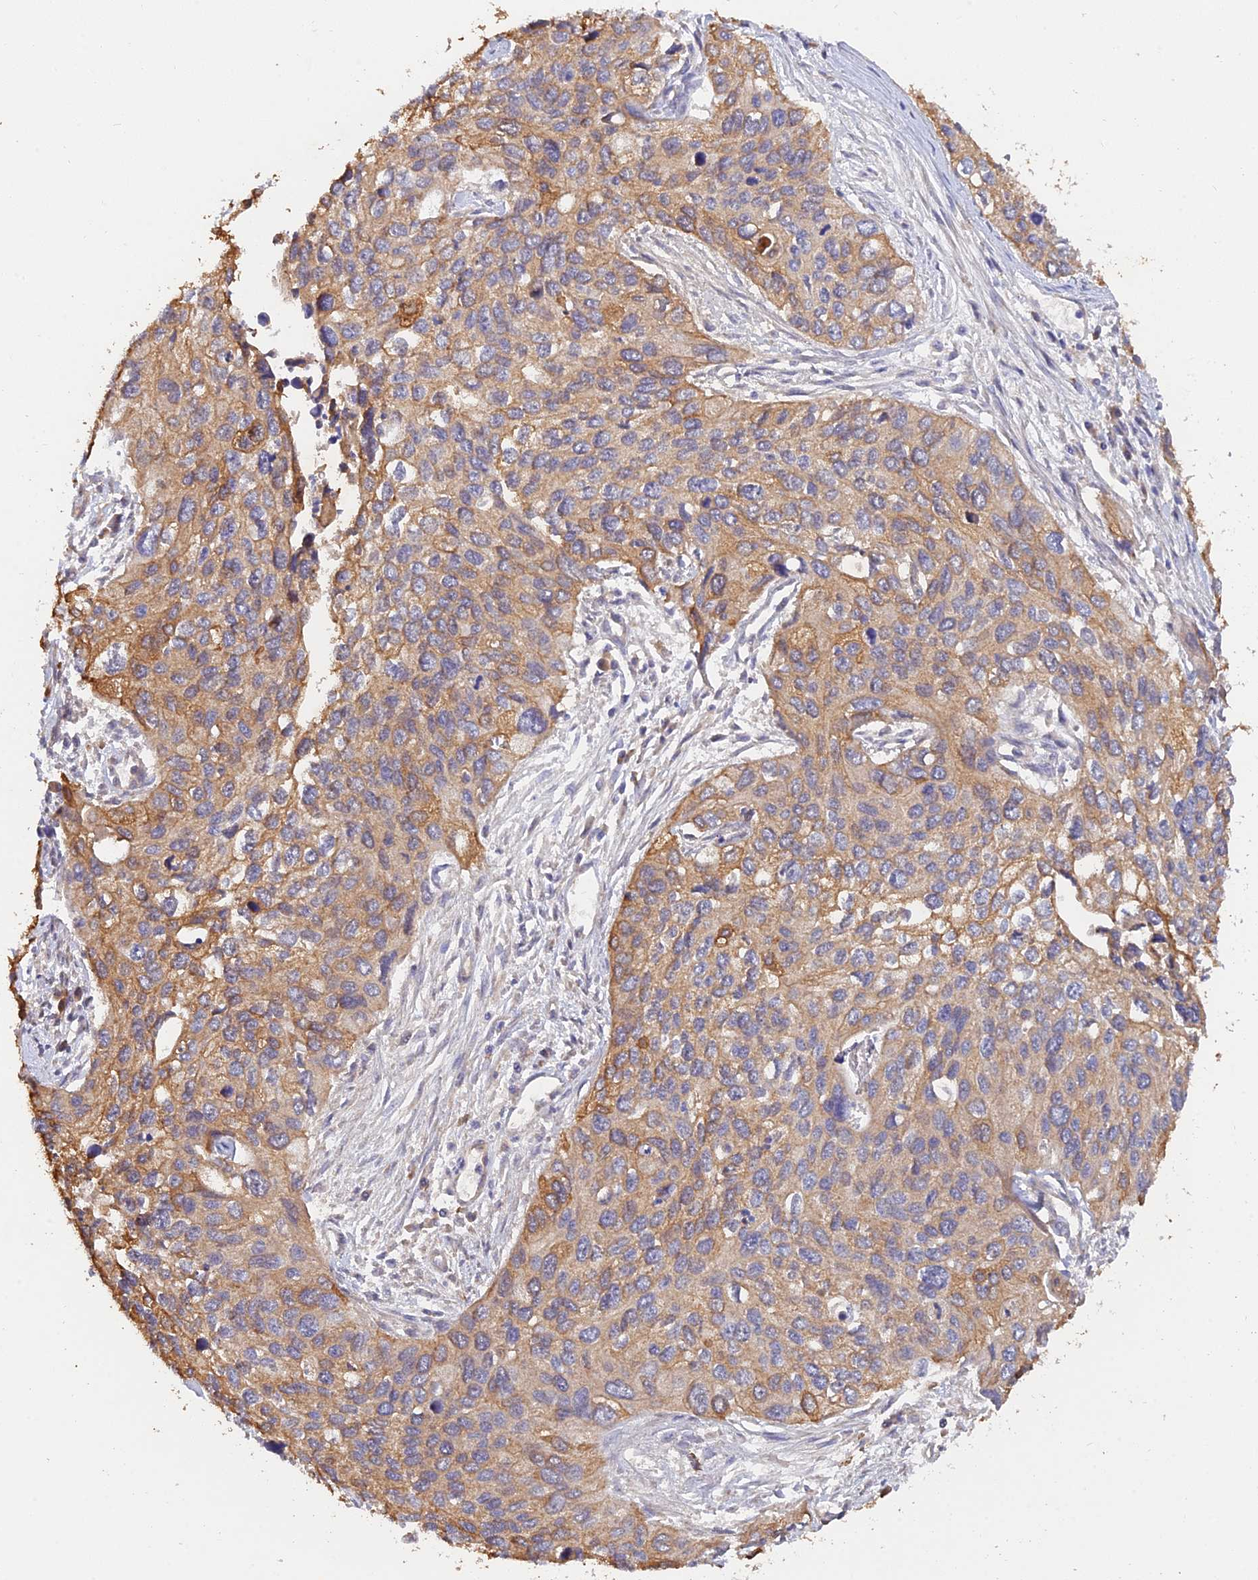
{"staining": {"intensity": "moderate", "quantity": ">75%", "location": "cytoplasmic/membranous"}, "tissue": "cervical cancer", "cell_type": "Tumor cells", "image_type": "cancer", "snomed": [{"axis": "morphology", "description": "Squamous cell carcinoma, NOS"}, {"axis": "topography", "description": "Cervix"}], "caption": "DAB immunohistochemical staining of human cervical cancer (squamous cell carcinoma) displays moderate cytoplasmic/membranous protein positivity in about >75% of tumor cells. Using DAB (3,3'-diaminobenzidine) (brown) and hematoxylin (blue) stains, captured at high magnification using brightfield microscopy.", "gene": "SLC38A11", "patient": {"sex": "female", "age": 55}}